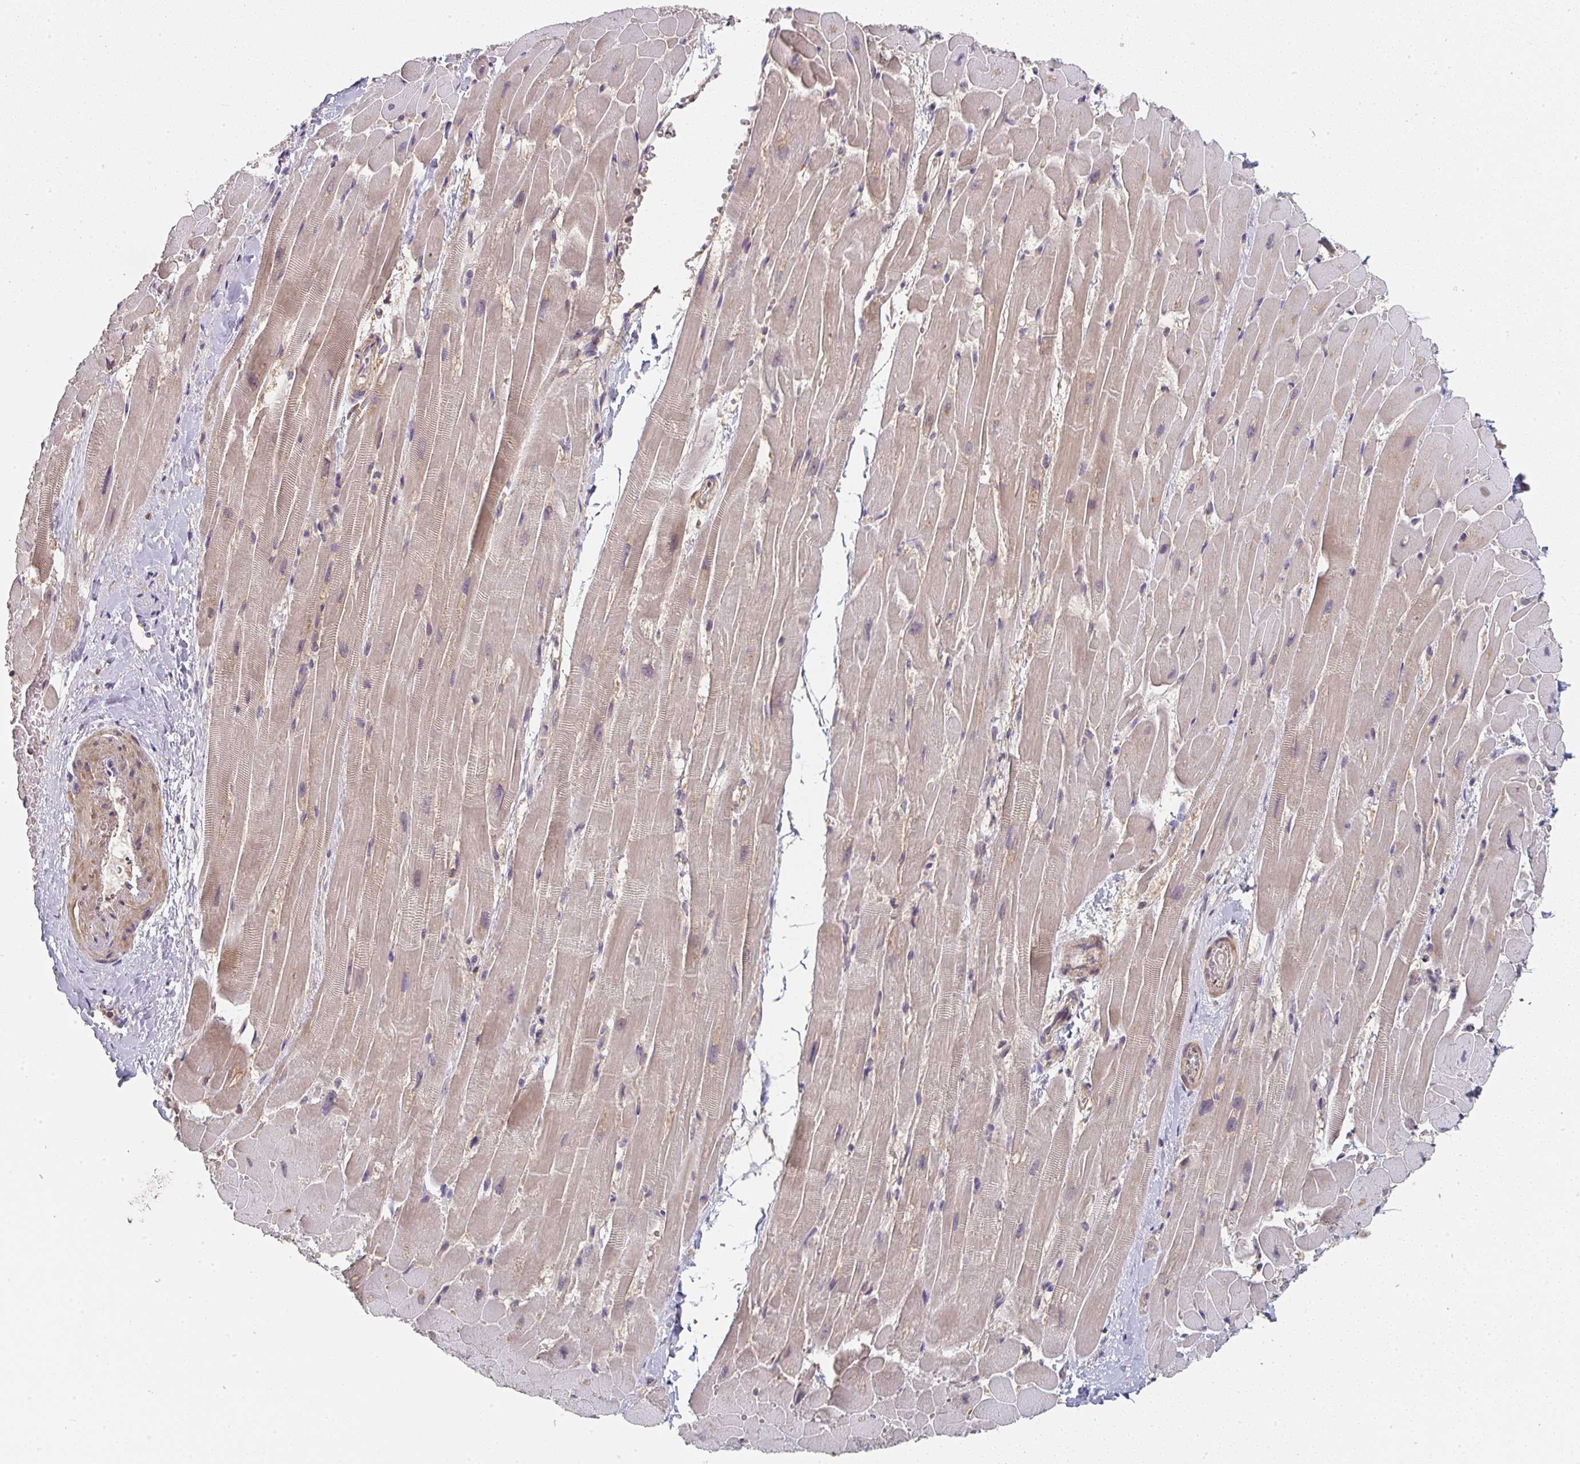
{"staining": {"intensity": "weak", "quantity": ">75%", "location": "cytoplasmic/membranous"}, "tissue": "heart muscle", "cell_type": "Cardiomyocytes", "image_type": "normal", "snomed": [{"axis": "morphology", "description": "Normal tissue, NOS"}, {"axis": "topography", "description": "Heart"}], "caption": "Cardiomyocytes exhibit low levels of weak cytoplasmic/membranous positivity in approximately >75% of cells in benign human heart muscle.", "gene": "RANGRF", "patient": {"sex": "male", "age": 37}}